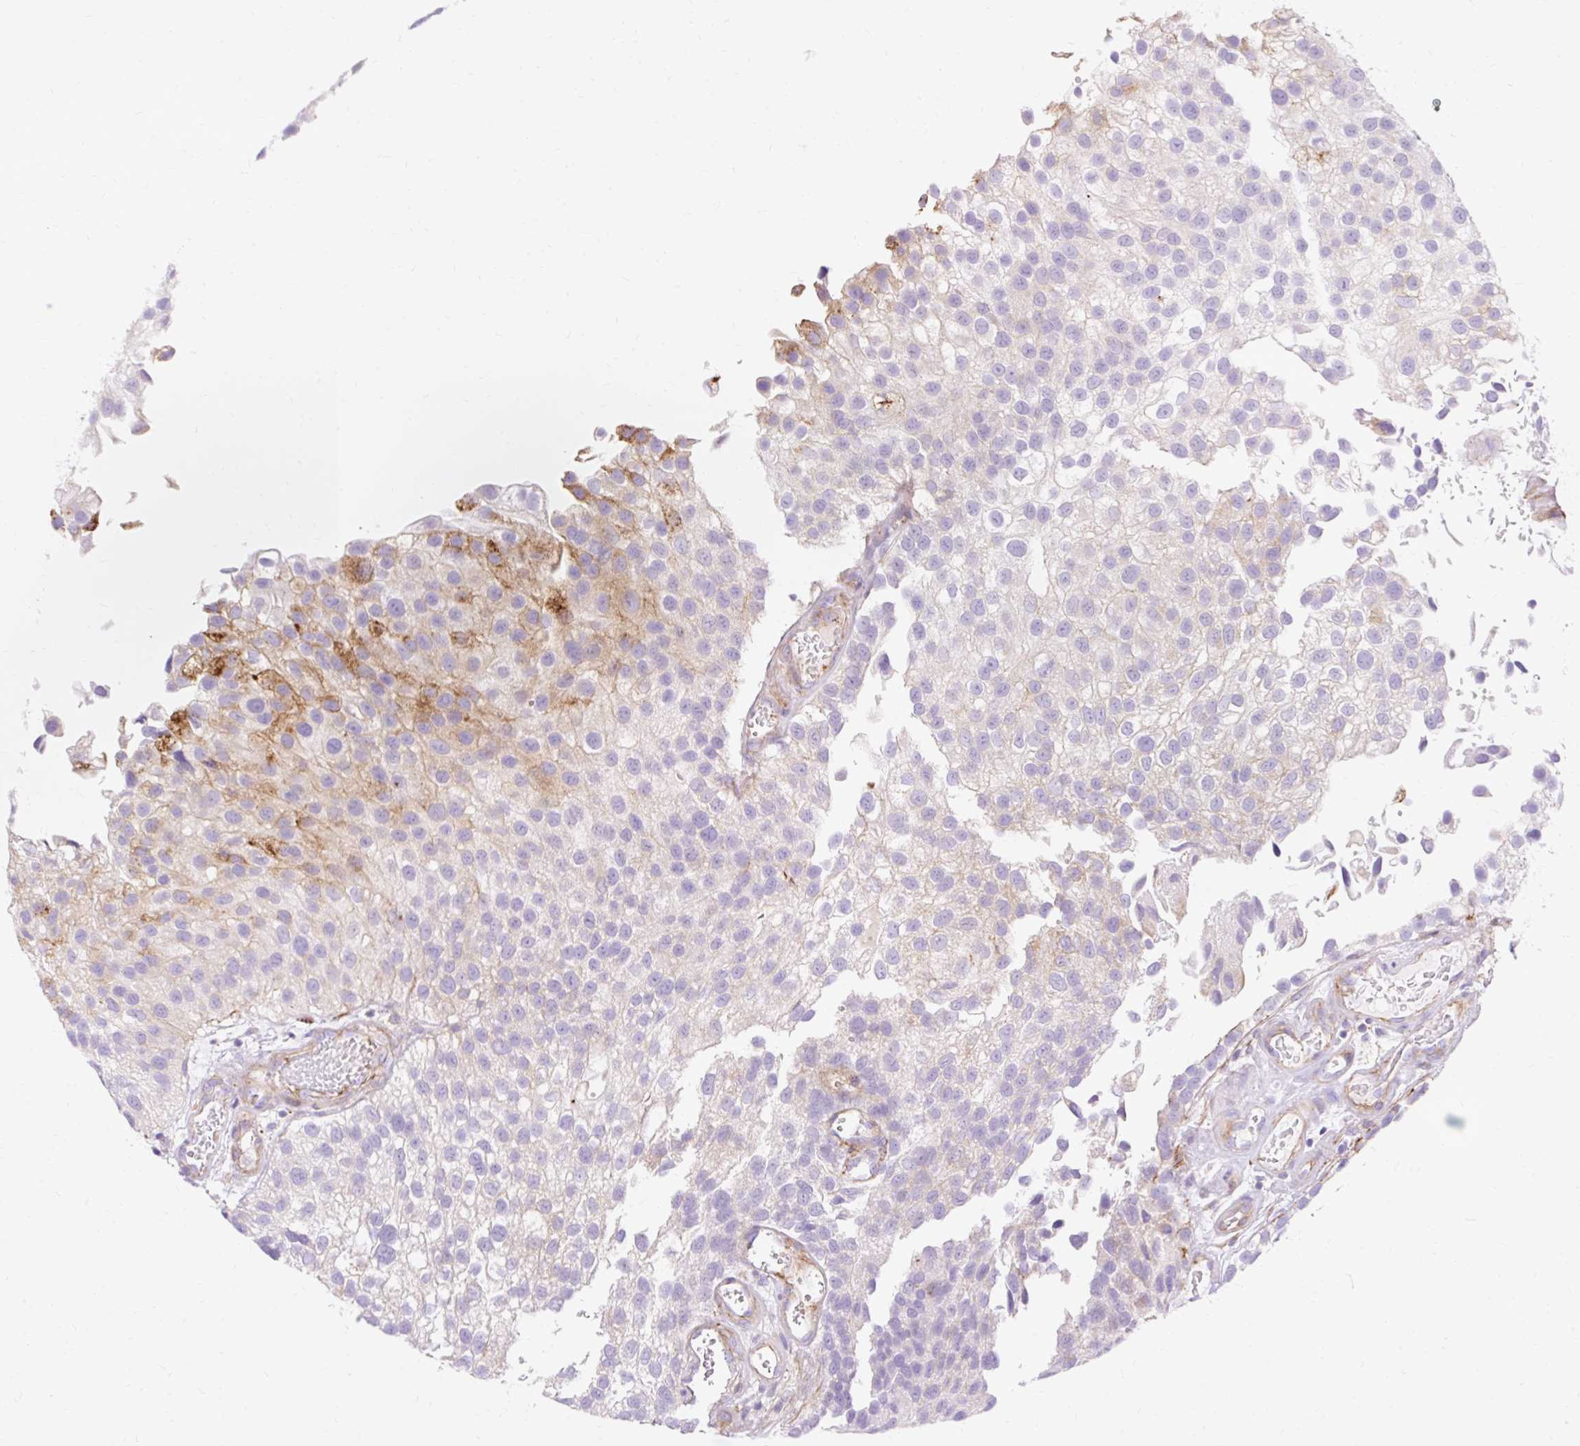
{"staining": {"intensity": "moderate", "quantity": "<25%", "location": "cytoplasmic/membranous"}, "tissue": "urothelial cancer", "cell_type": "Tumor cells", "image_type": "cancer", "snomed": [{"axis": "morphology", "description": "Urothelial carcinoma, NOS"}, {"axis": "topography", "description": "Urinary bladder"}], "caption": "This image displays IHC staining of human urothelial cancer, with low moderate cytoplasmic/membranous expression in approximately <25% of tumor cells.", "gene": "CORO7-PAM16", "patient": {"sex": "male", "age": 87}}